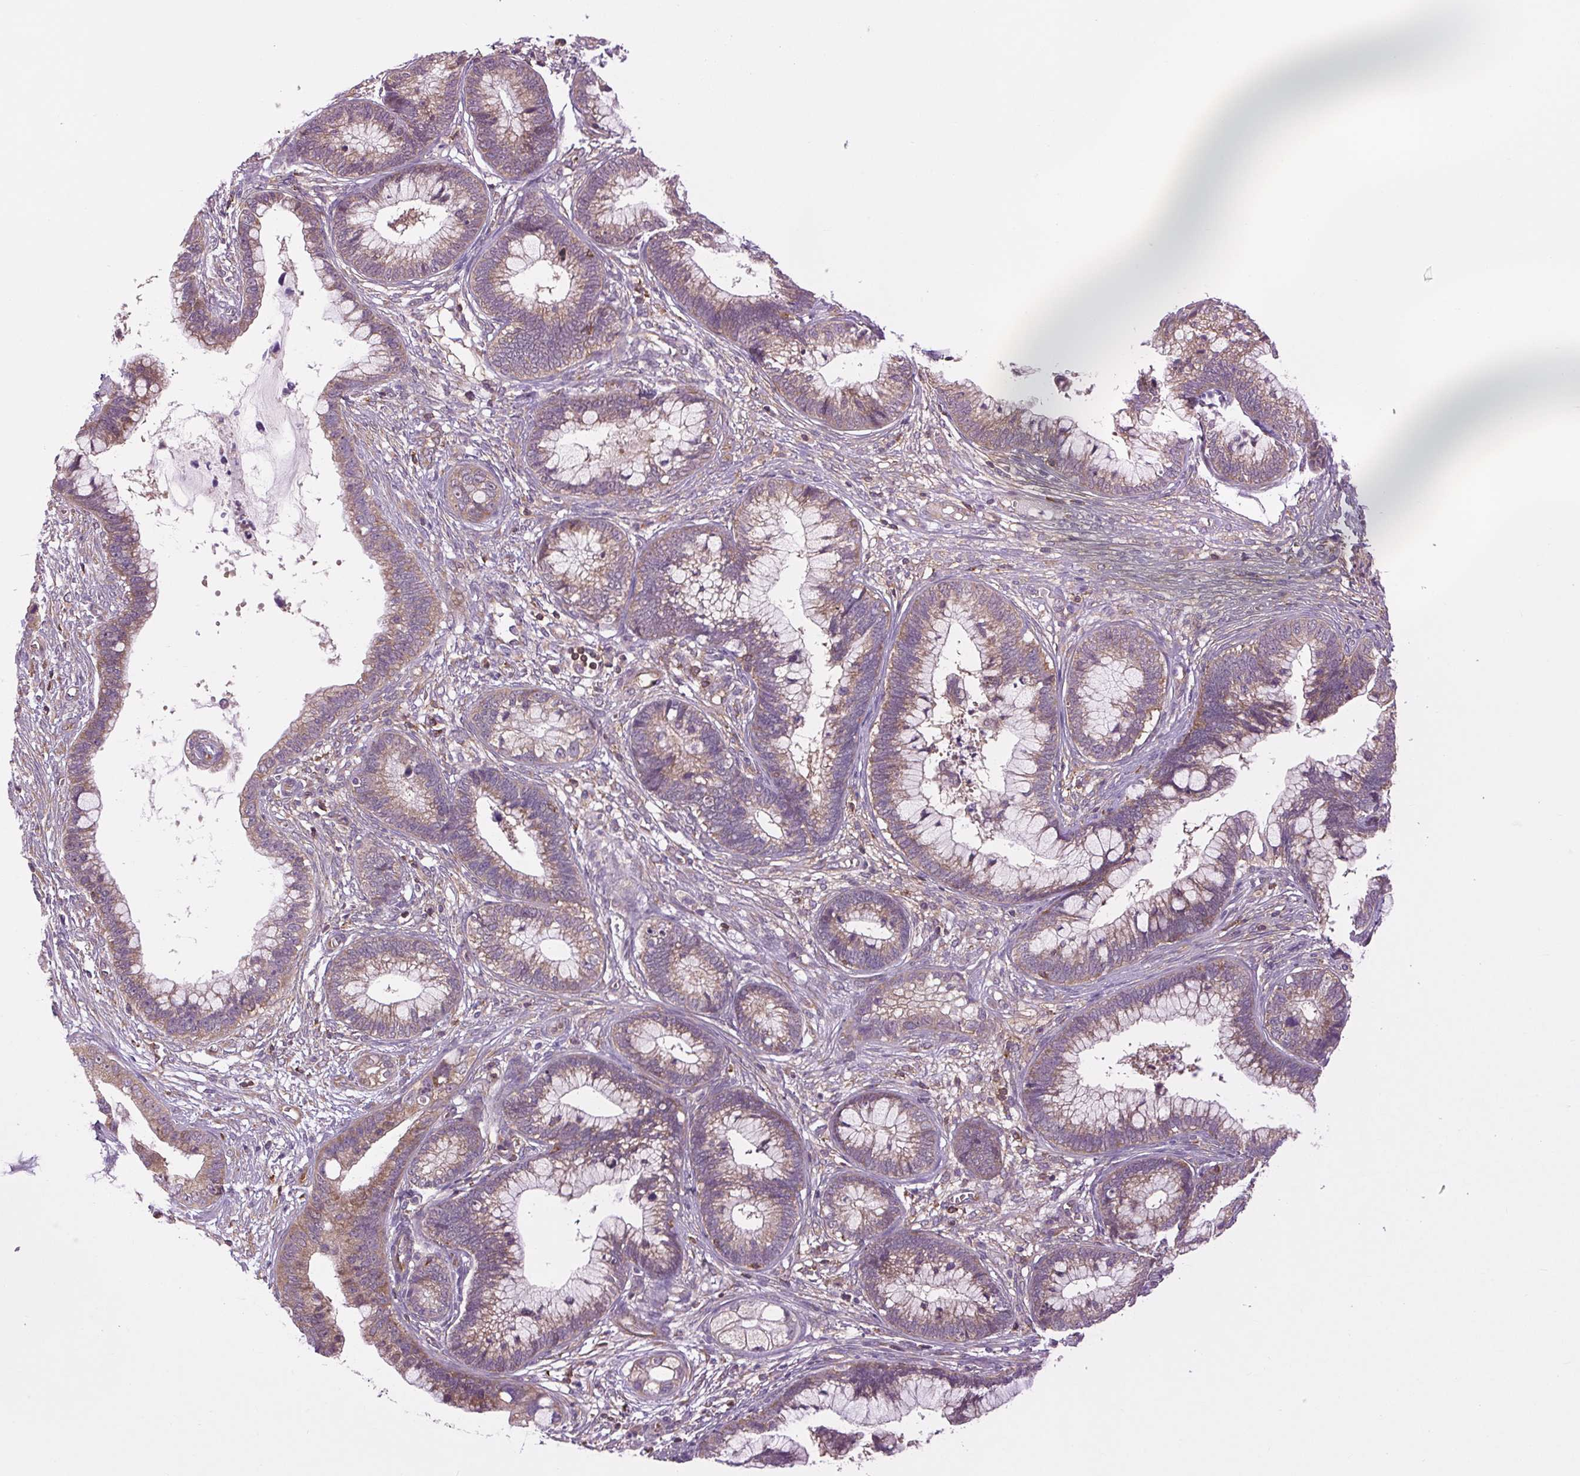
{"staining": {"intensity": "weak", "quantity": ">75%", "location": "cytoplasmic/membranous"}, "tissue": "cervical cancer", "cell_type": "Tumor cells", "image_type": "cancer", "snomed": [{"axis": "morphology", "description": "Adenocarcinoma, NOS"}, {"axis": "topography", "description": "Cervix"}], "caption": "A brown stain highlights weak cytoplasmic/membranous staining of a protein in human cervical cancer tumor cells. The staining is performed using DAB (3,3'-diaminobenzidine) brown chromogen to label protein expression. The nuclei are counter-stained blue using hematoxylin.", "gene": "PLCG1", "patient": {"sex": "female", "age": 44}}